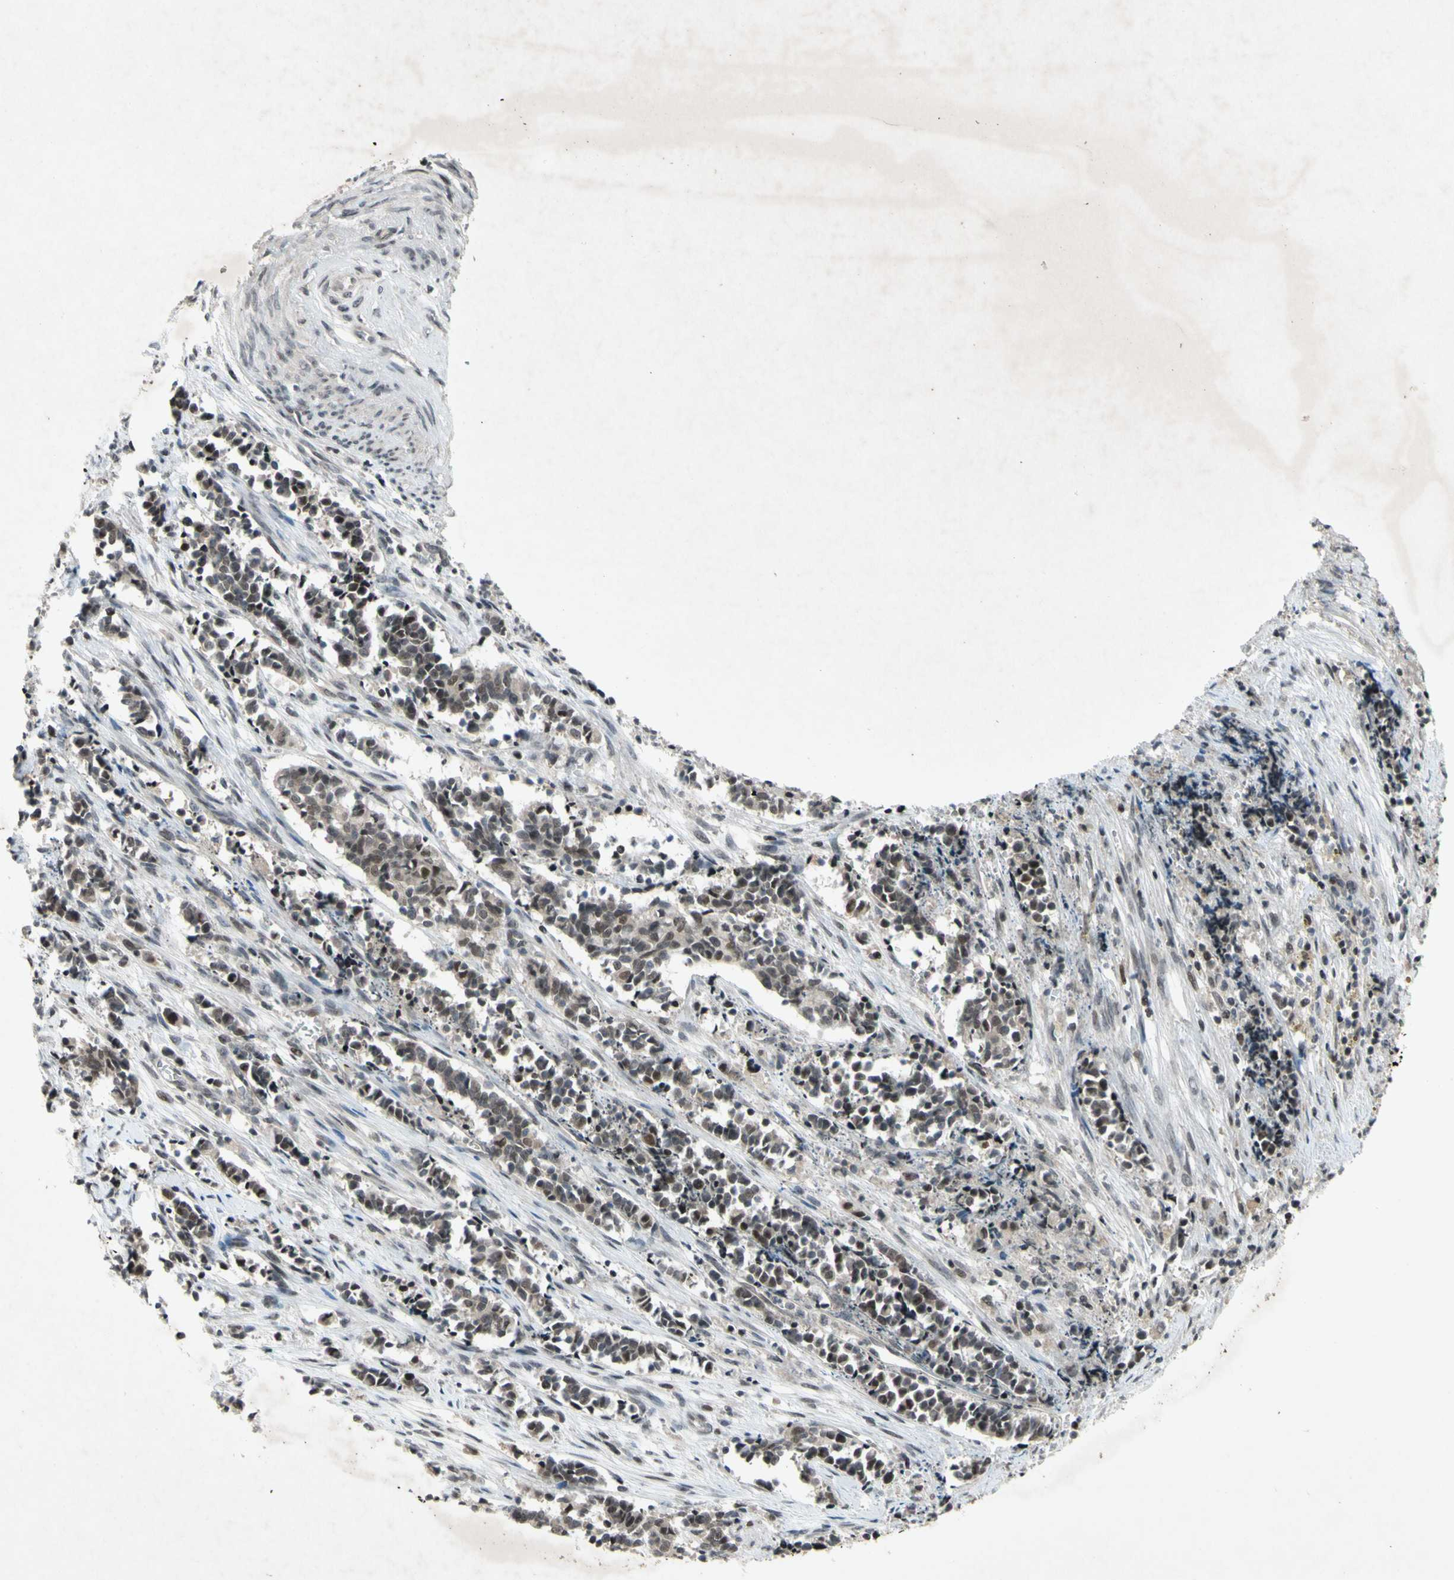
{"staining": {"intensity": "weak", "quantity": "25%-75%", "location": "cytoplasmic/membranous,nuclear"}, "tissue": "cervical cancer", "cell_type": "Tumor cells", "image_type": "cancer", "snomed": [{"axis": "morphology", "description": "Normal tissue, NOS"}, {"axis": "morphology", "description": "Squamous cell carcinoma, NOS"}, {"axis": "topography", "description": "Cervix"}], "caption": "An image of cervical cancer (squamous cell carcinoma) stained for a protein reveals weak cytoplasmic/membranous and nuclear brown staining in tumor cells. The staining is performed using DAB (3,3'-diaminobenzidine) brown chromogen to label protein expression. The nuclei are counter-stained blue using hematoxylin.", "gene": "XPO1", "patient": {"sex": "female", "age": 35}}